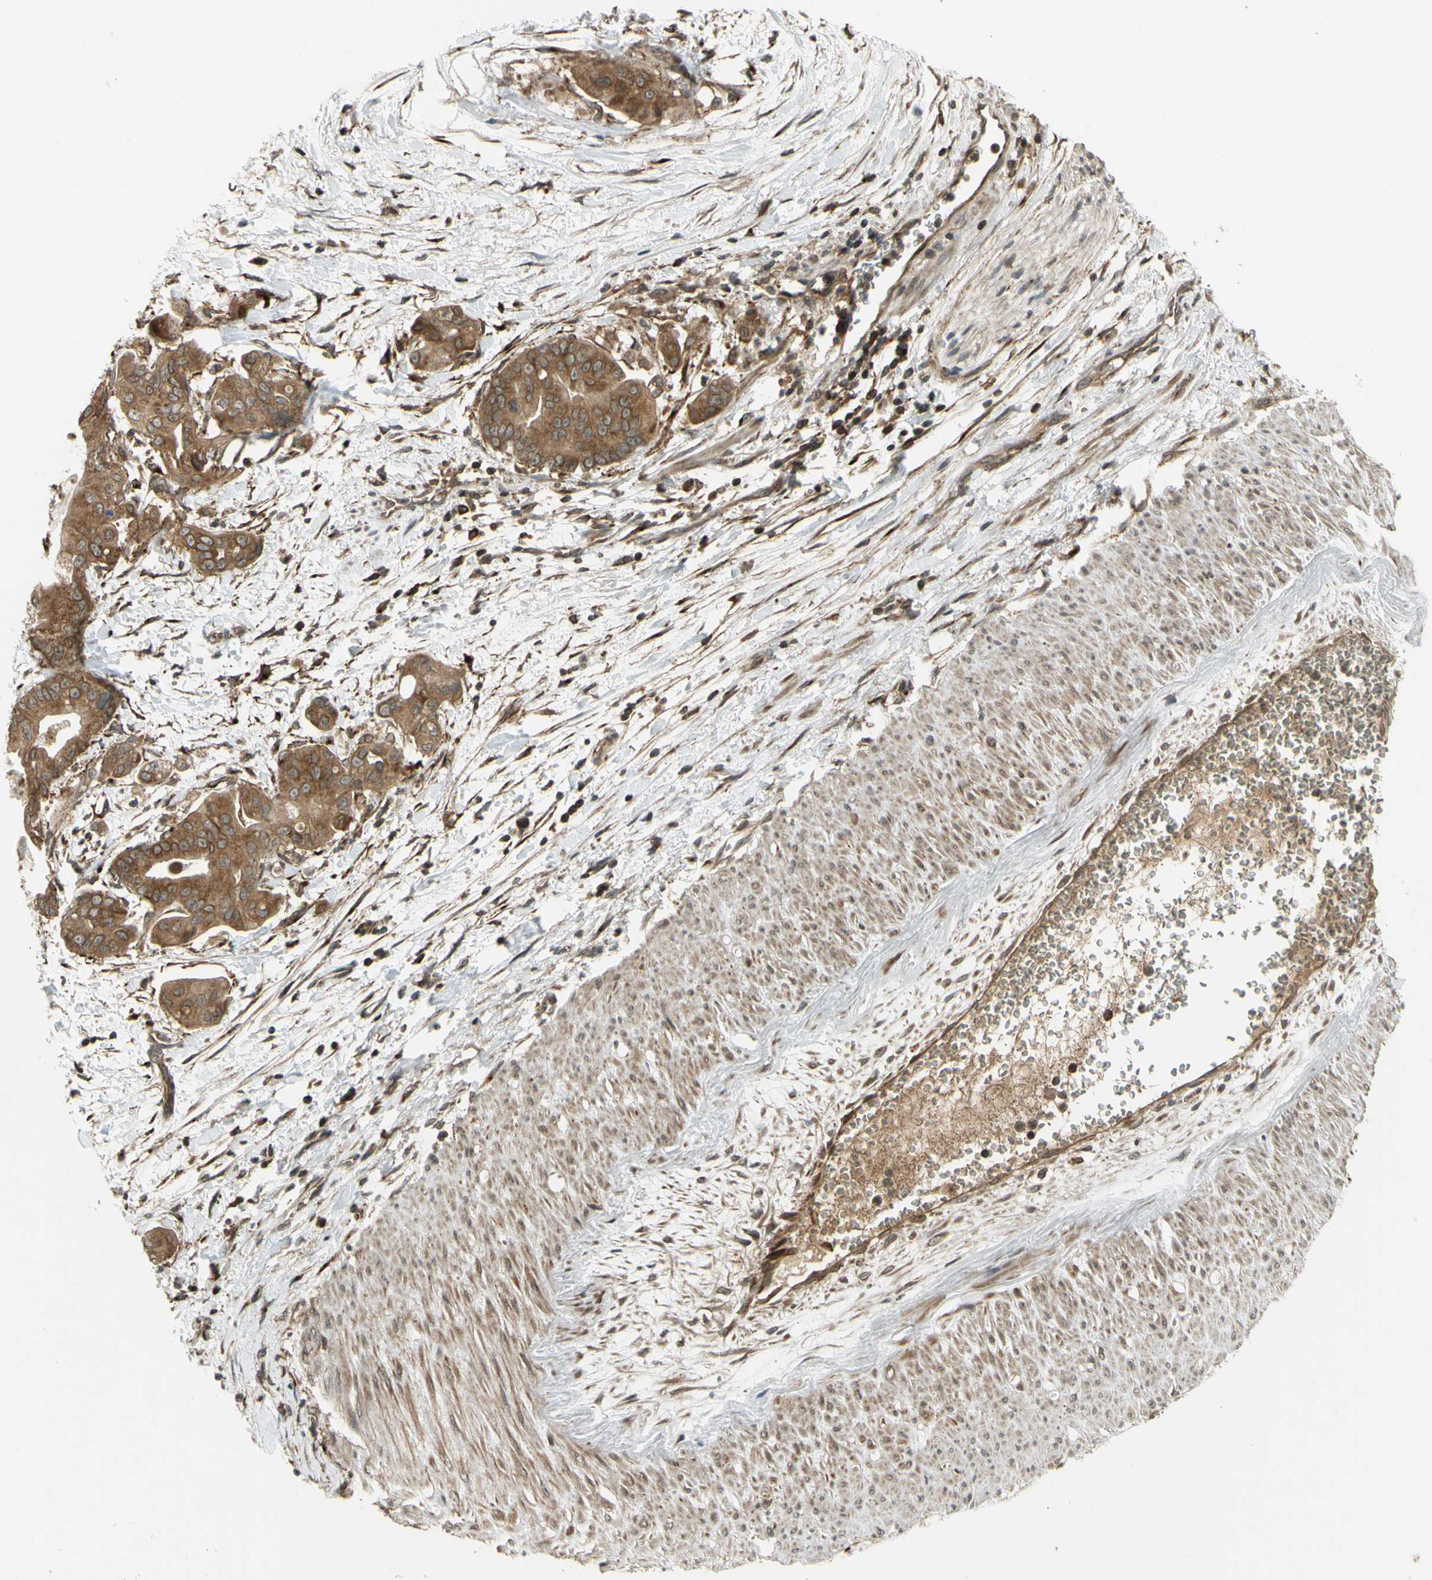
{"staining": {"intensity": "moderate", "quantity": ">75%", "location": "cytoplasmic/membranous"}, "tissue": "pancreatic cancer", "cell_type": "Tumor cells", "image_type": "cancer", "snomed": [{"axis": "morphology", "description": "Adenocarcinoma, NOS"}, {"axis": "topography", "description": "Pancreas"}], "caption": "Approximately >75% of tumor cells in adenocarcinoma (pancreatic) demonstrate moderate cytoplasmic/membranous protein expression as visualized by brown immunohistochemical staining.", "gene": "FLII", "patient": {"sex": "female", "age": 75}}